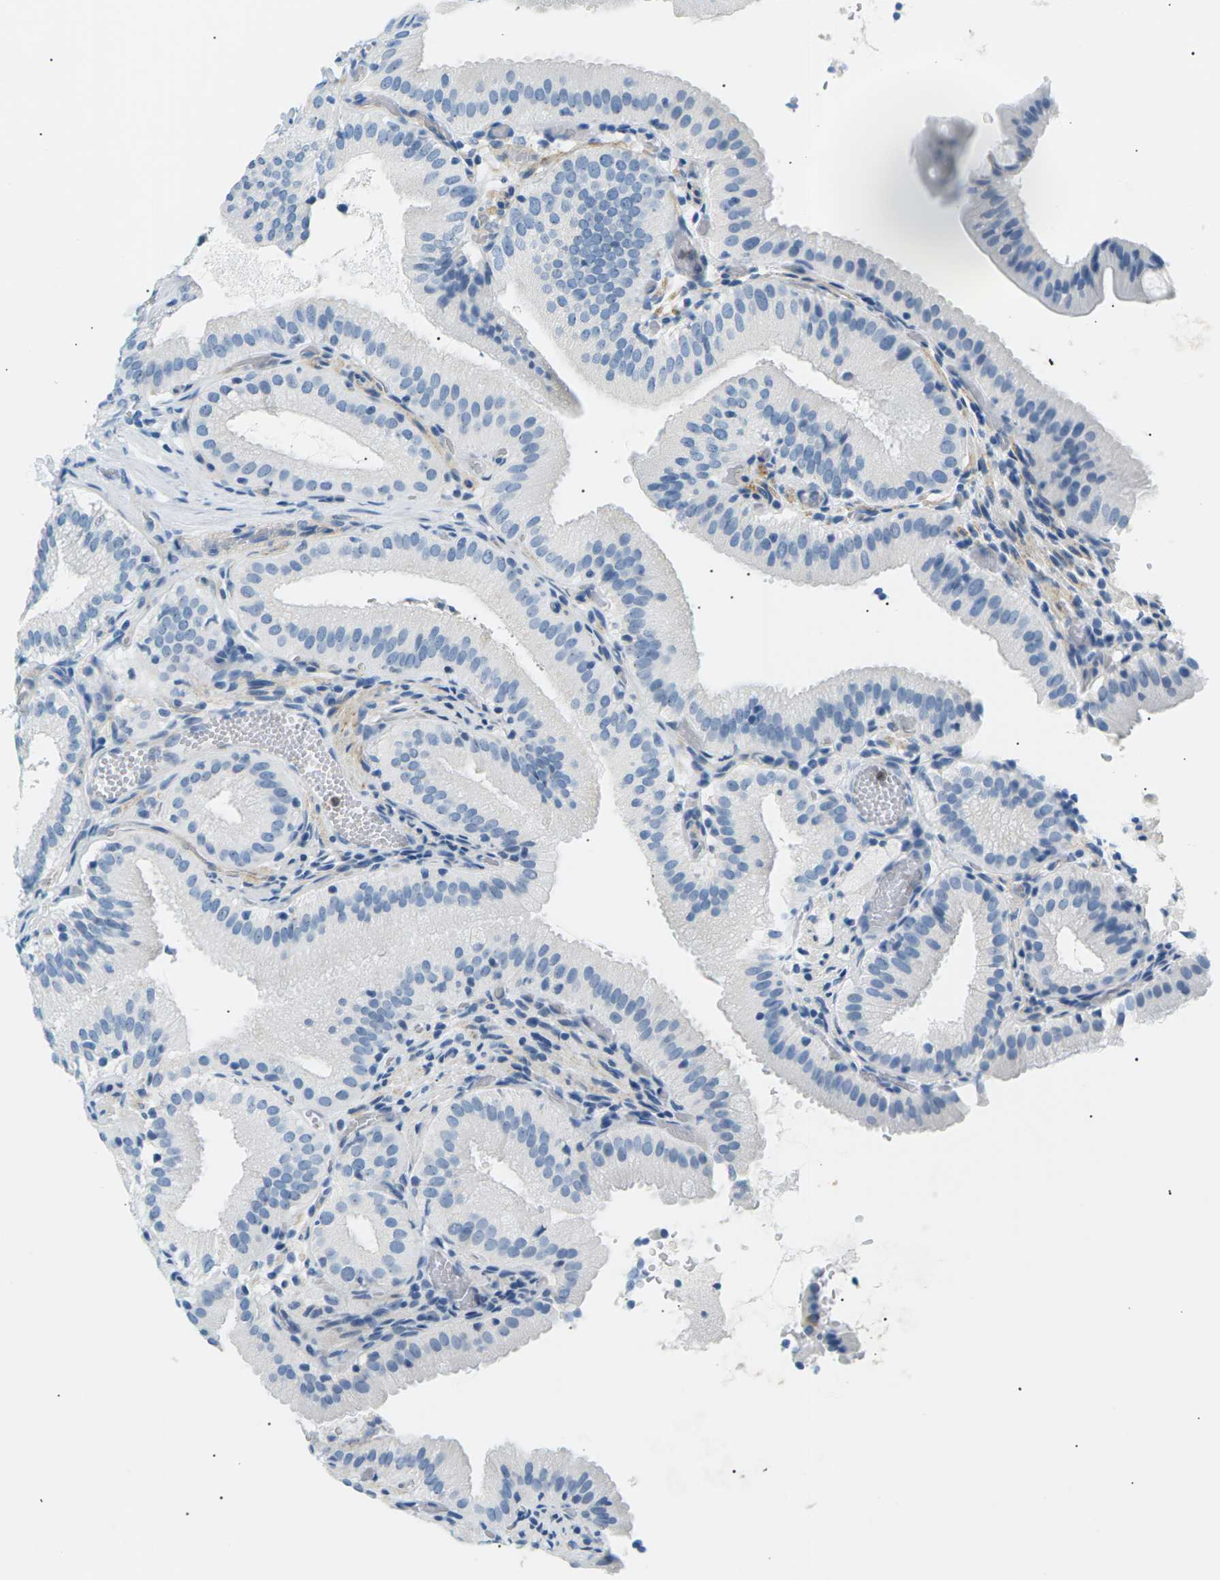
{"staining": {"intensity": "negative", "quantity": "none", "location": "none"}, "tissue": "gallbladder", "cell_type": "Glandular cells", "image_type": "normal", "snomed": [{"axis": "morphology", "description": "Normal tissue, NOS"}, {"axis": "topography", "description": "Gallbladder"}], "caption": "Immunohistochemistry (IHC) of normal human gallbladder exhibits no staining in glandular cells. Brightfield microscopy of immunohistochemistry (IHC) stained with DAB (3,3'-diaminobenzidine) (brown) and hematoxylin (blue), captured at high magnification.", "gene": "SEPTIN5", "patient": {"sex": "male", "age": 54}}